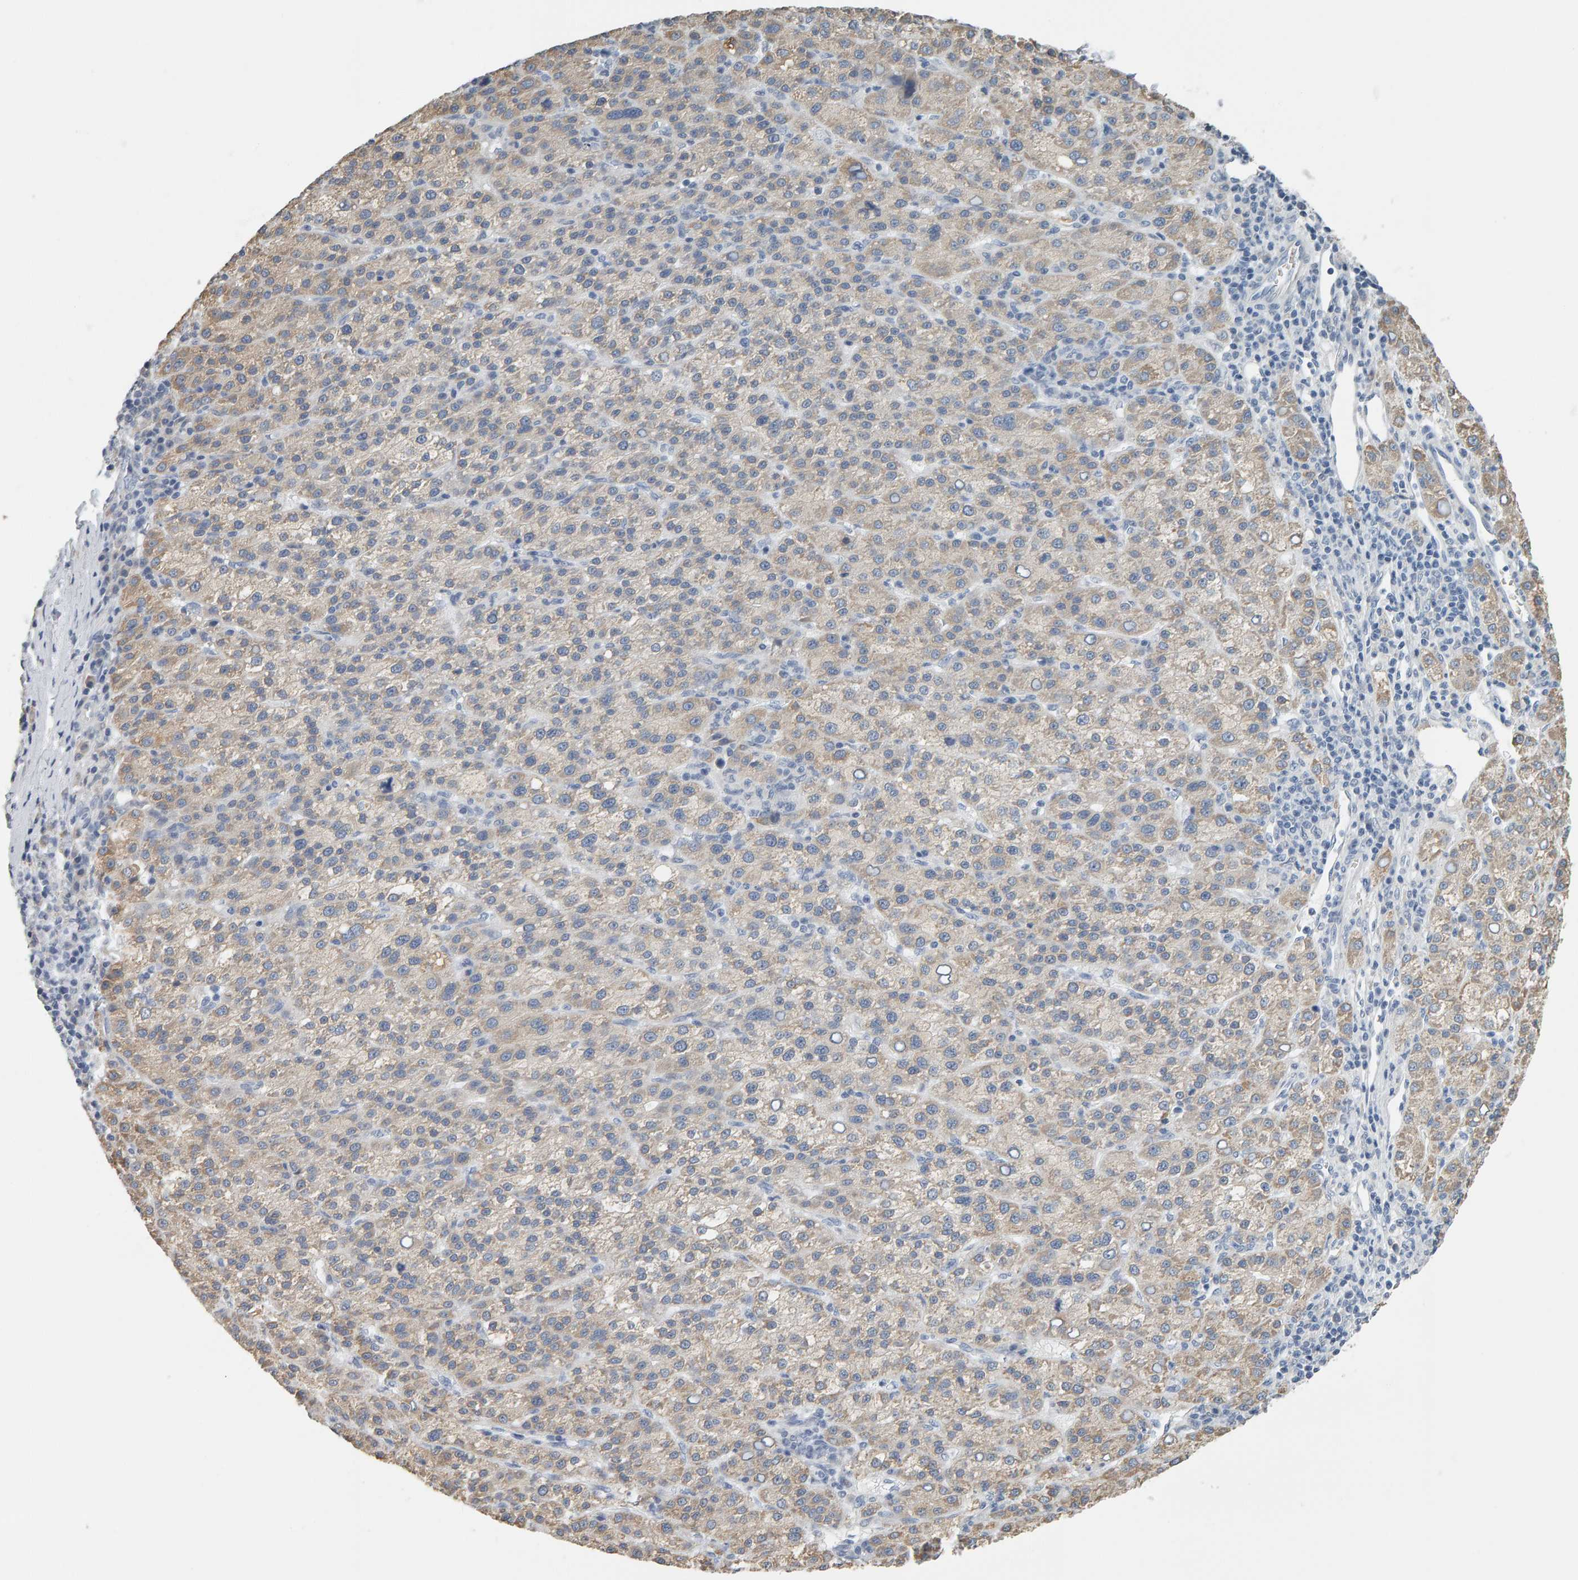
{"staining": {"intensity": "weak", "quantity": ">75%", "location": "cytoplasmic/membranous"}, "tissue": "liver cancer", "cell_type": "Tumor cells", "image_type": "cancer", "snomed": [{"axis": "morphology", "description": "Carcinoma, Hepatocellular, NOS"}, {"axis": "topography", "description": "Liver"}], "caption": "Immunohistochemistry (IHC) micrograph of liver hepatocellular carcinoma stained for a protein (brown), which displays low levels of weak cytoplasmic/membranous staining in approximately >75% of tumor cells.", "gene": "ADHFE1", "patient": {"sex": "female", "age": 58}}